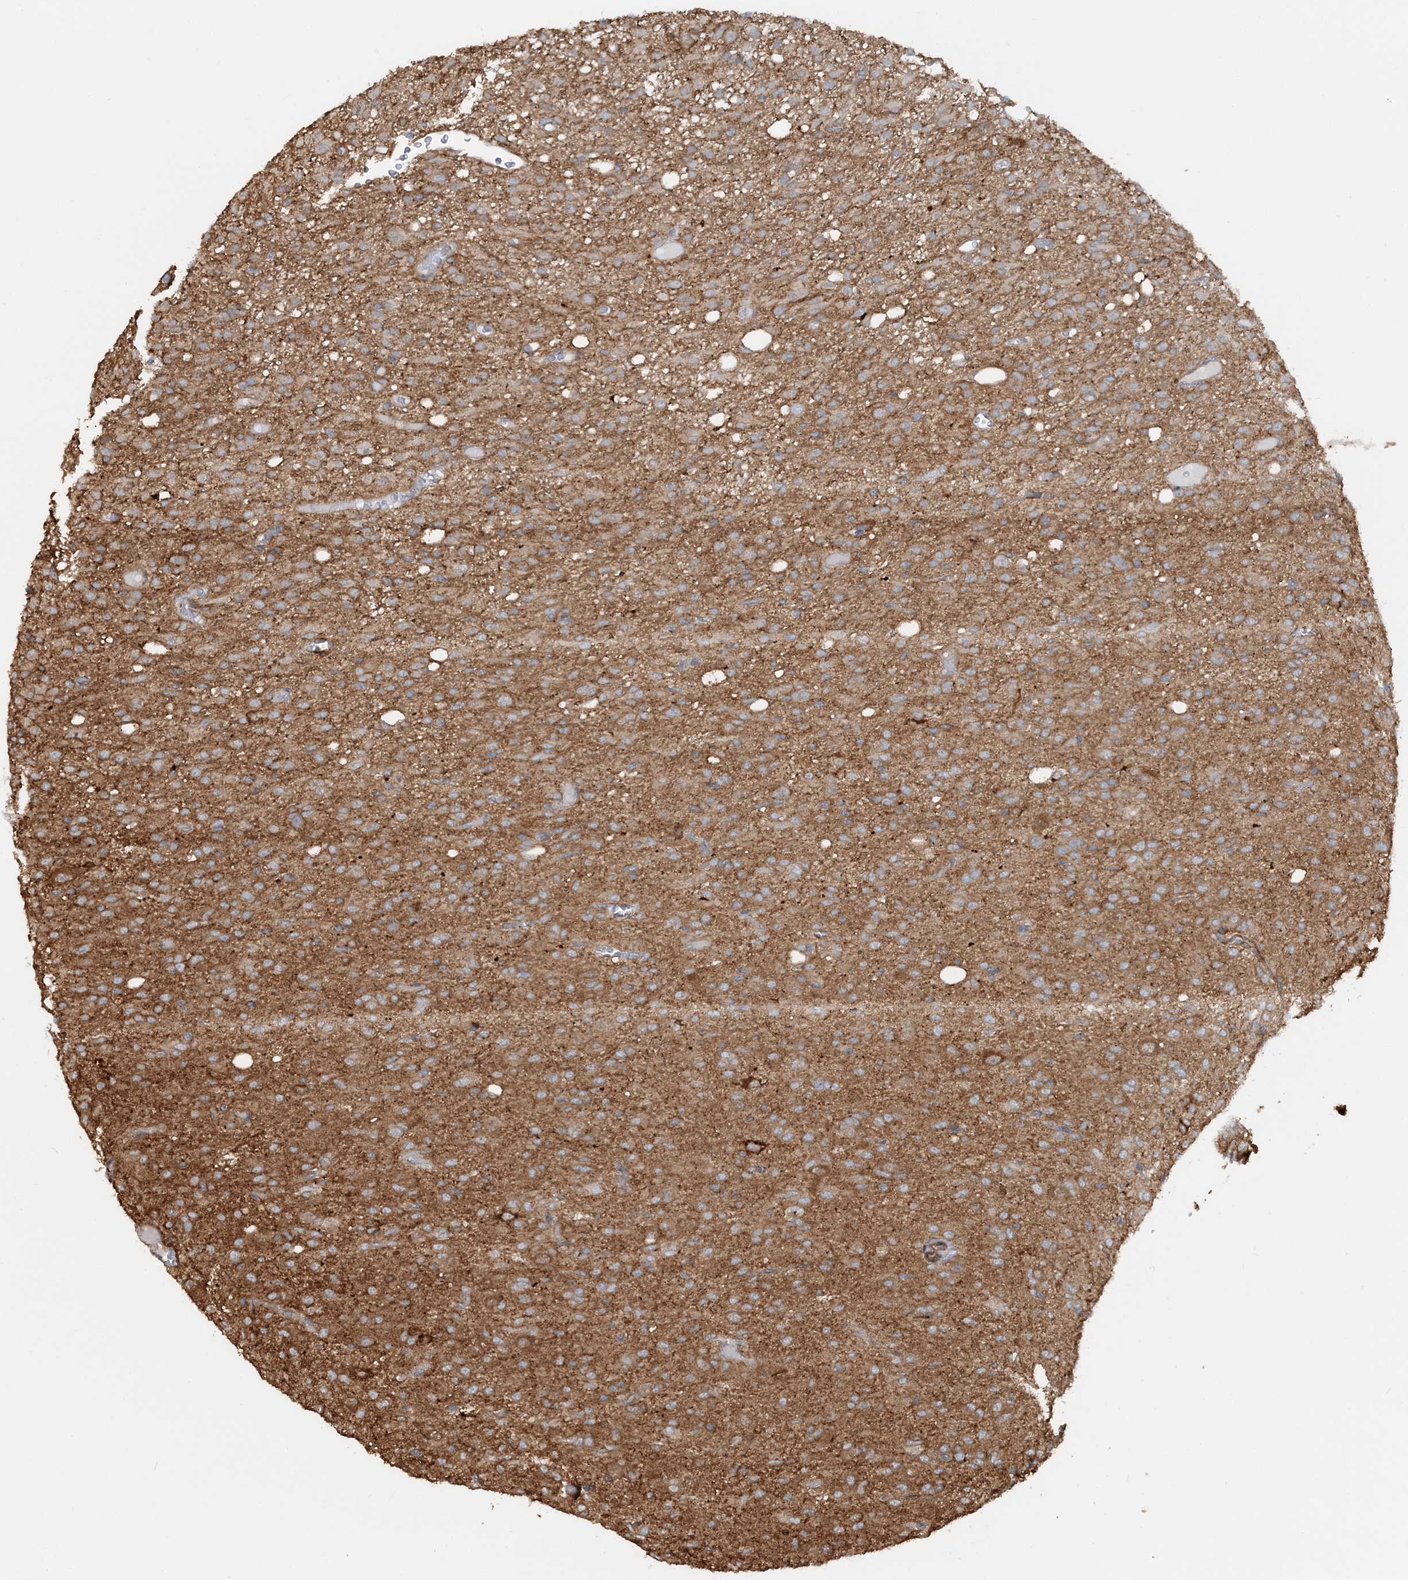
{"staining": {"intensity": "moderate", "quantity": ">75%", "location": "cytoplasmic/membranous"}, "tissue": "glioma", "cell_type": "Tumor cells", "image_type": "cancer", "snomed": [{"axis": "morphology", "description": "Glioma, malignant, High grade"}, {"axis": "topography", "description": "Brain"}], "caption": "There is medium levels of moderate cytoplasmic/membranous staining in tumor cells of malignant high-grade glioma, as demonstrated by immunohistochemical staining (brown color).", "gene": "DSTN", "patient": {"sex": "female", "age": 59}}